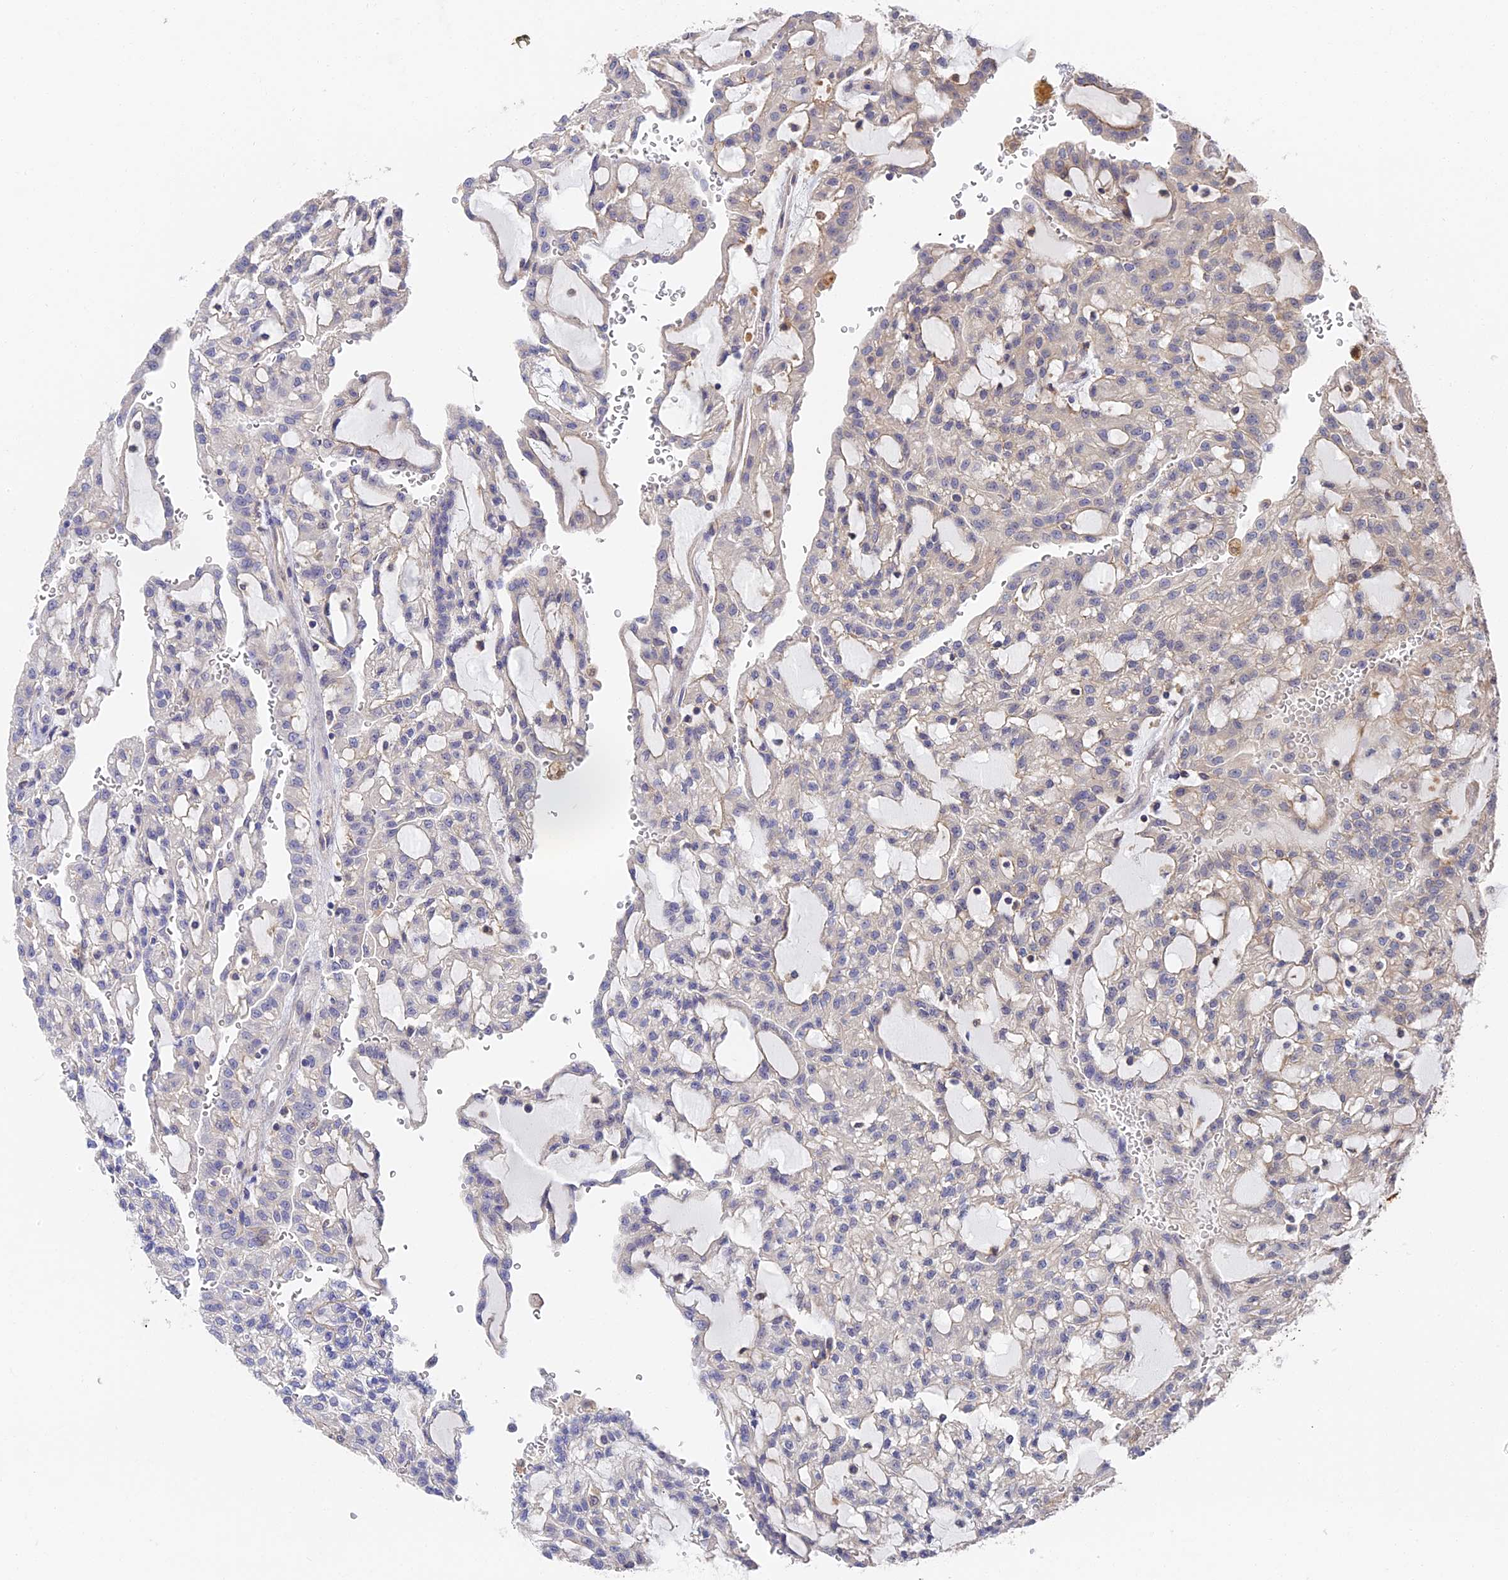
{"staining": {"intensity": "negative", "quantity": "none", "location": "none"}, "tissue": "renal cancer", "cell_type": "Tumor cells", "image_type": "cancer", "snomed": [{"axis": "morphology", "description": "Adenocarcinoma, NOS"}, {"axis": "topography", "description": "Kidney"}], "caption": "The image displays no staining of tumor cells in renal cancer (adenocarcinoma).", "gene": "CCDC113", "patient": {"sex": "male", "age": 63}}